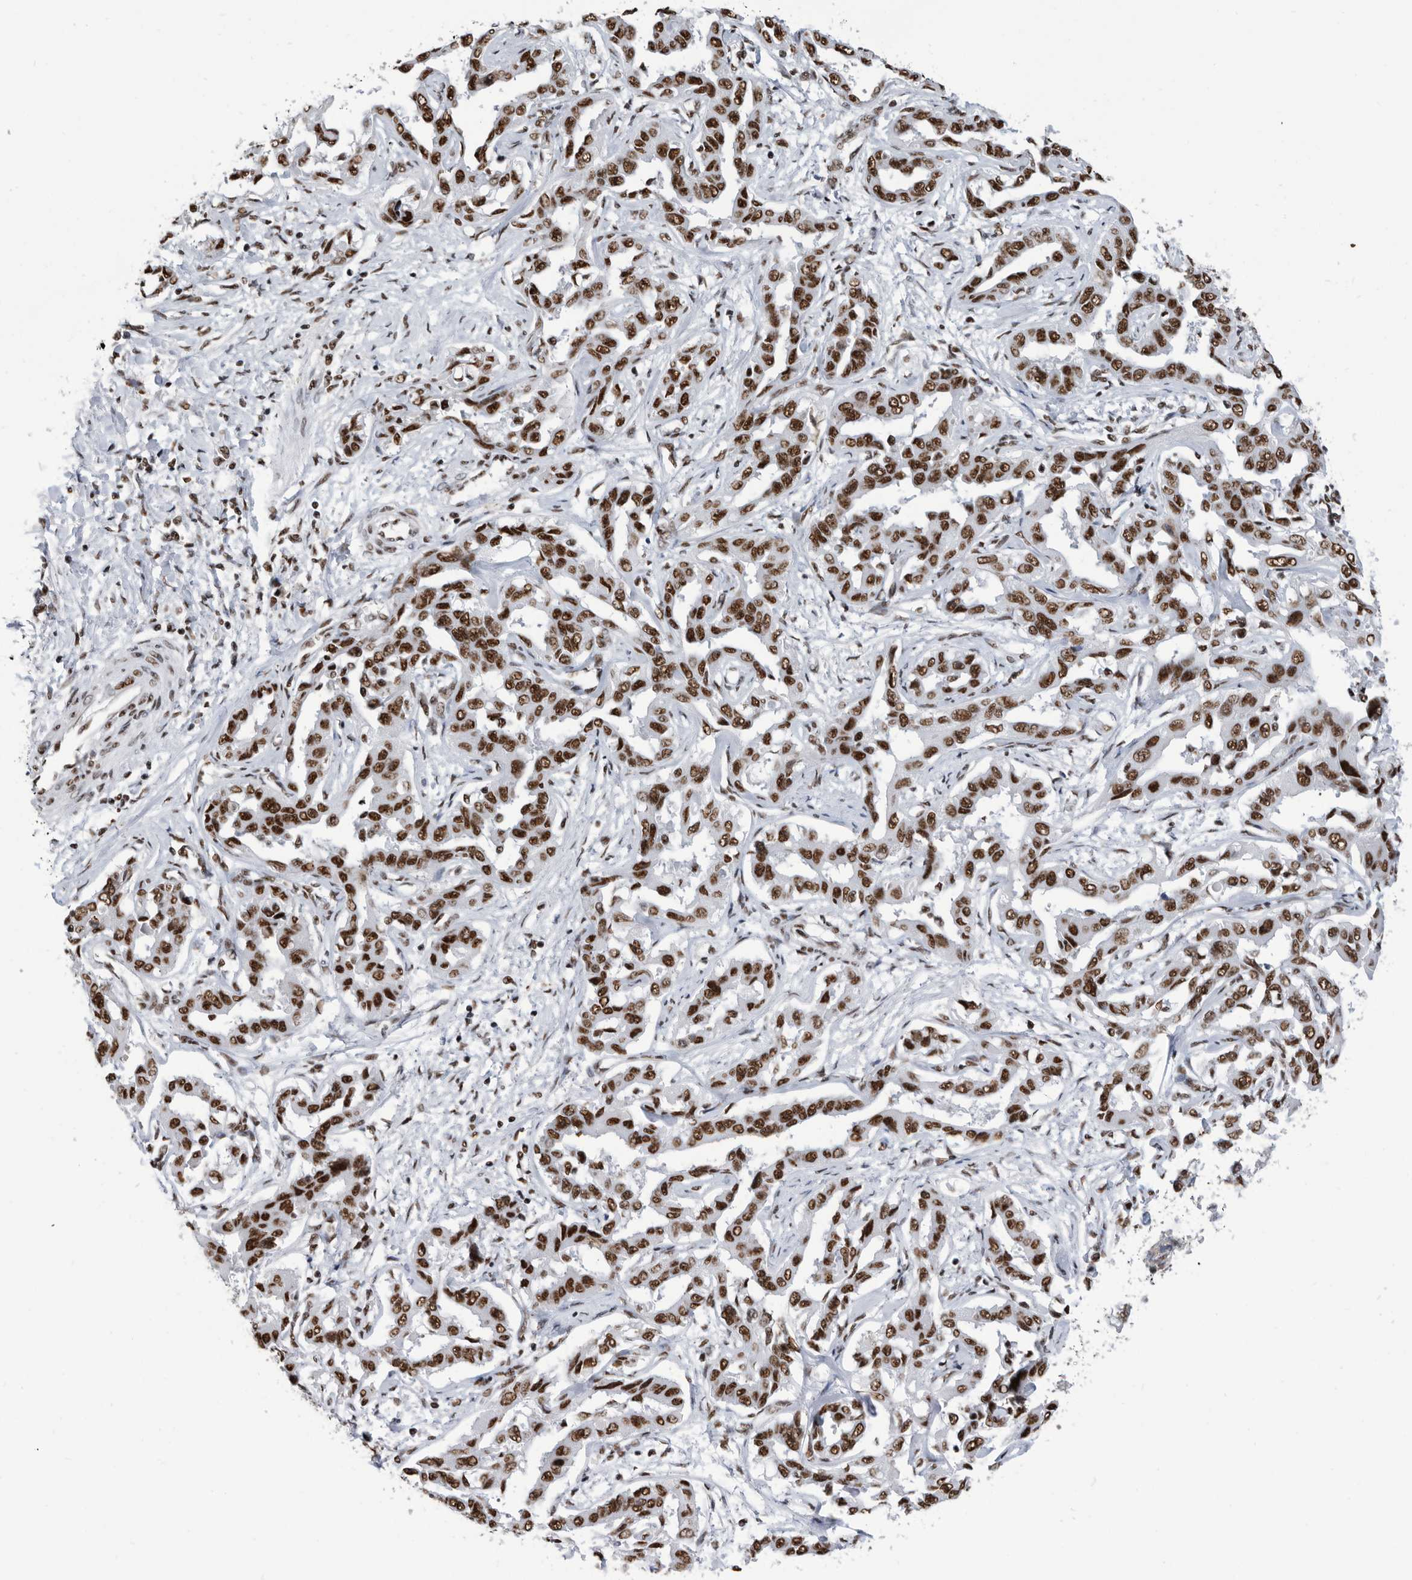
{"staining": {"intensity": "strong", "quantity": ">75%", "location": "nuclear"}, "tissue": "liver cancer", "cell_type": "Tumor cells", "image_type": "cancer", "snomed": [{"axis": "morphology", "description": "Cholangiocarcinoma"}, {"axis": "topography", "description": "Liver"}], "caption": "IHC histopathology image of neoplastic tissue: cholangiocarcinoma (liver) stained using IHC reveals high levels of strong protein expression localized specifically in the nuclear of tumor cells, appearing as a nuclear brown color.", "gene": "SF3A1", "patient": {"sex": "male", "age": 59}}